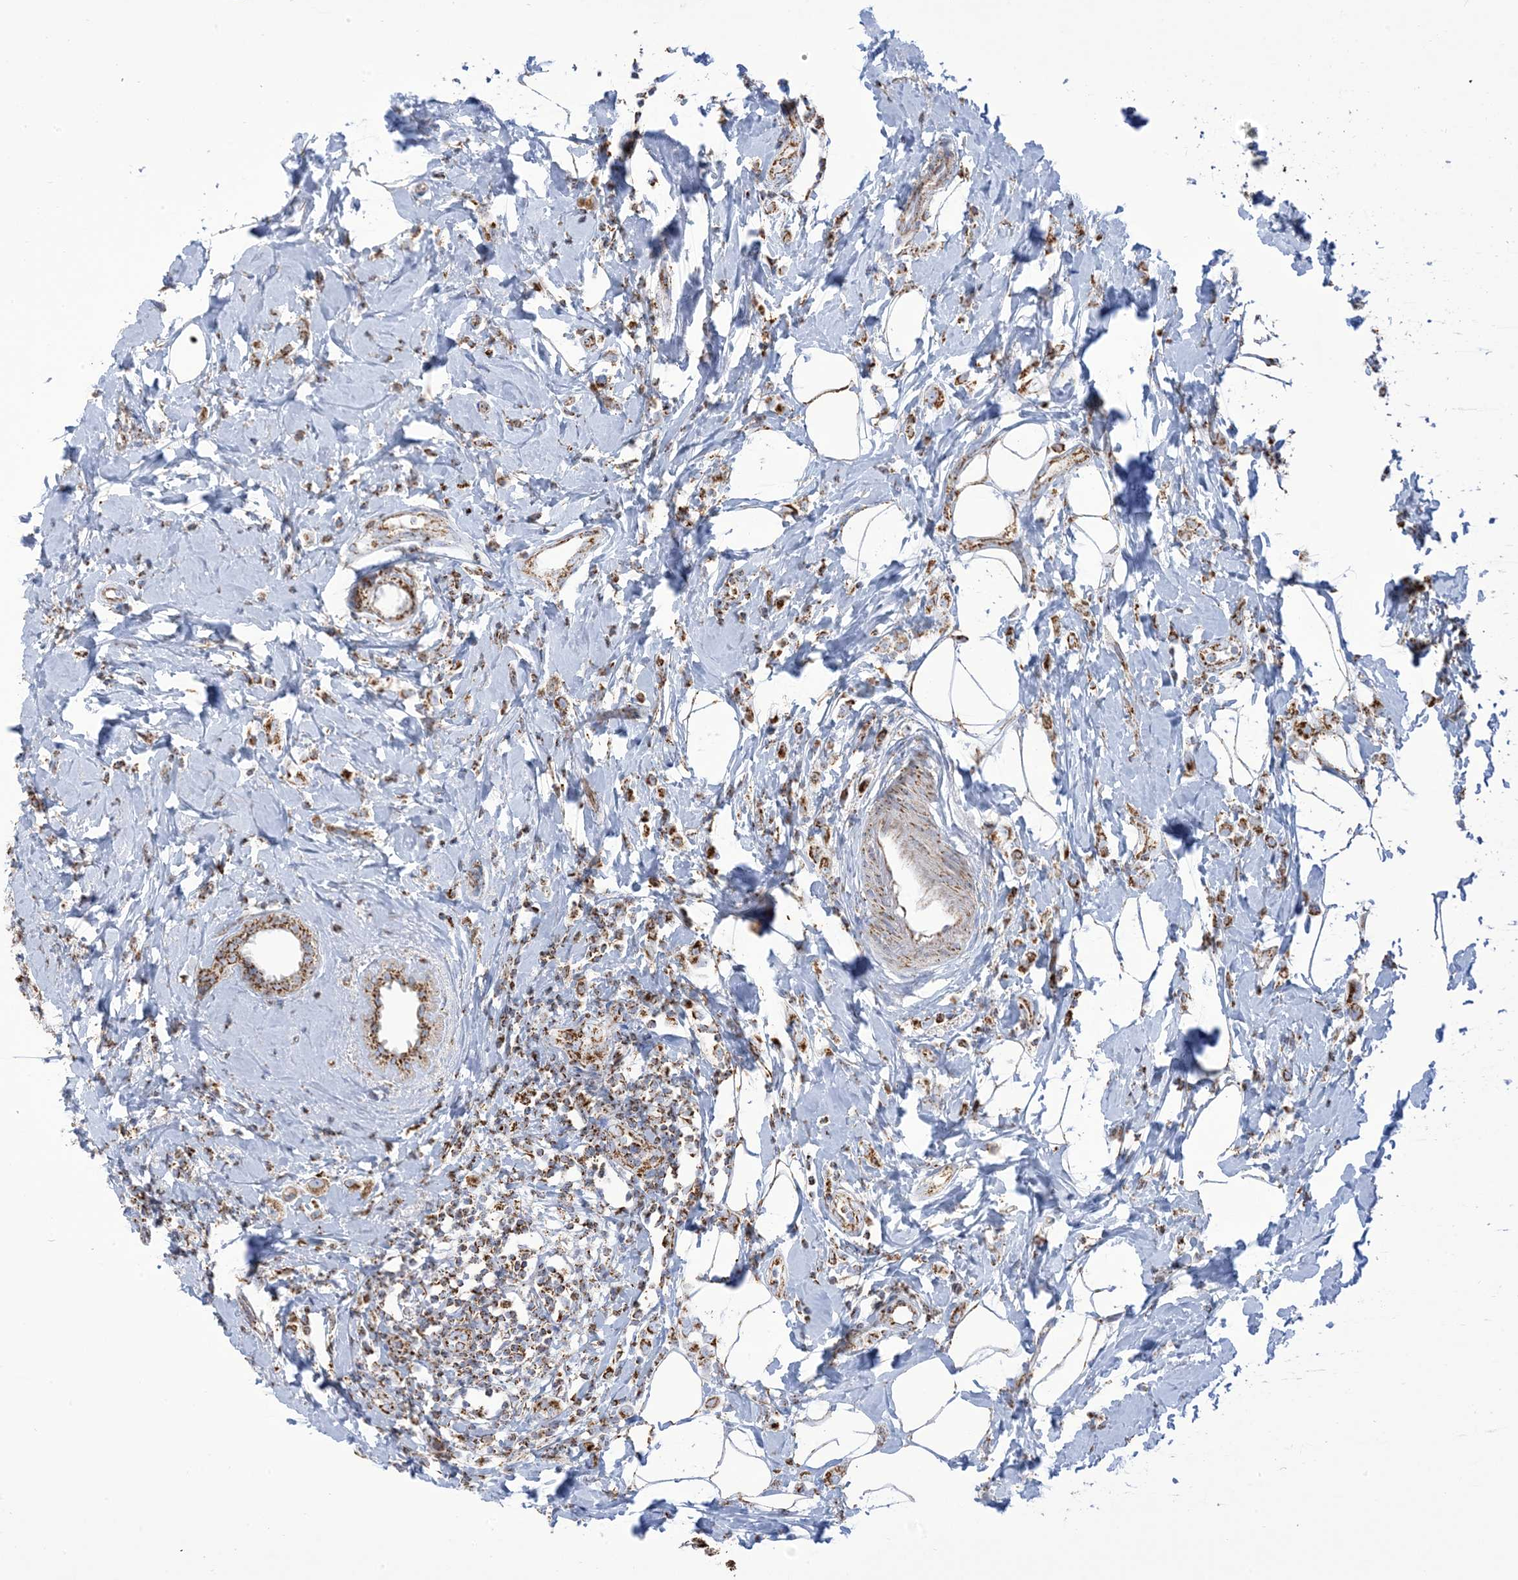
{"staining": {"intensity": "strong", "quantity": ">75%", "location": "cytoplasmic/membranous"}, "tissue": "breast cancer", "cell_type": "Tumor cells", "image_type": "cancer", "snomed": [{"axis": "morphology", "description": "Lobular carcinoma"}, {"axis": "topography", "description": "Breast"}], "caption": "Breast lobular carcinoma tissue shows strong cytoplasmic/membranous expression in about >75% of tumor cells", "gene": "SAMM50", "patient": {"sex": "female", "age": 47}}